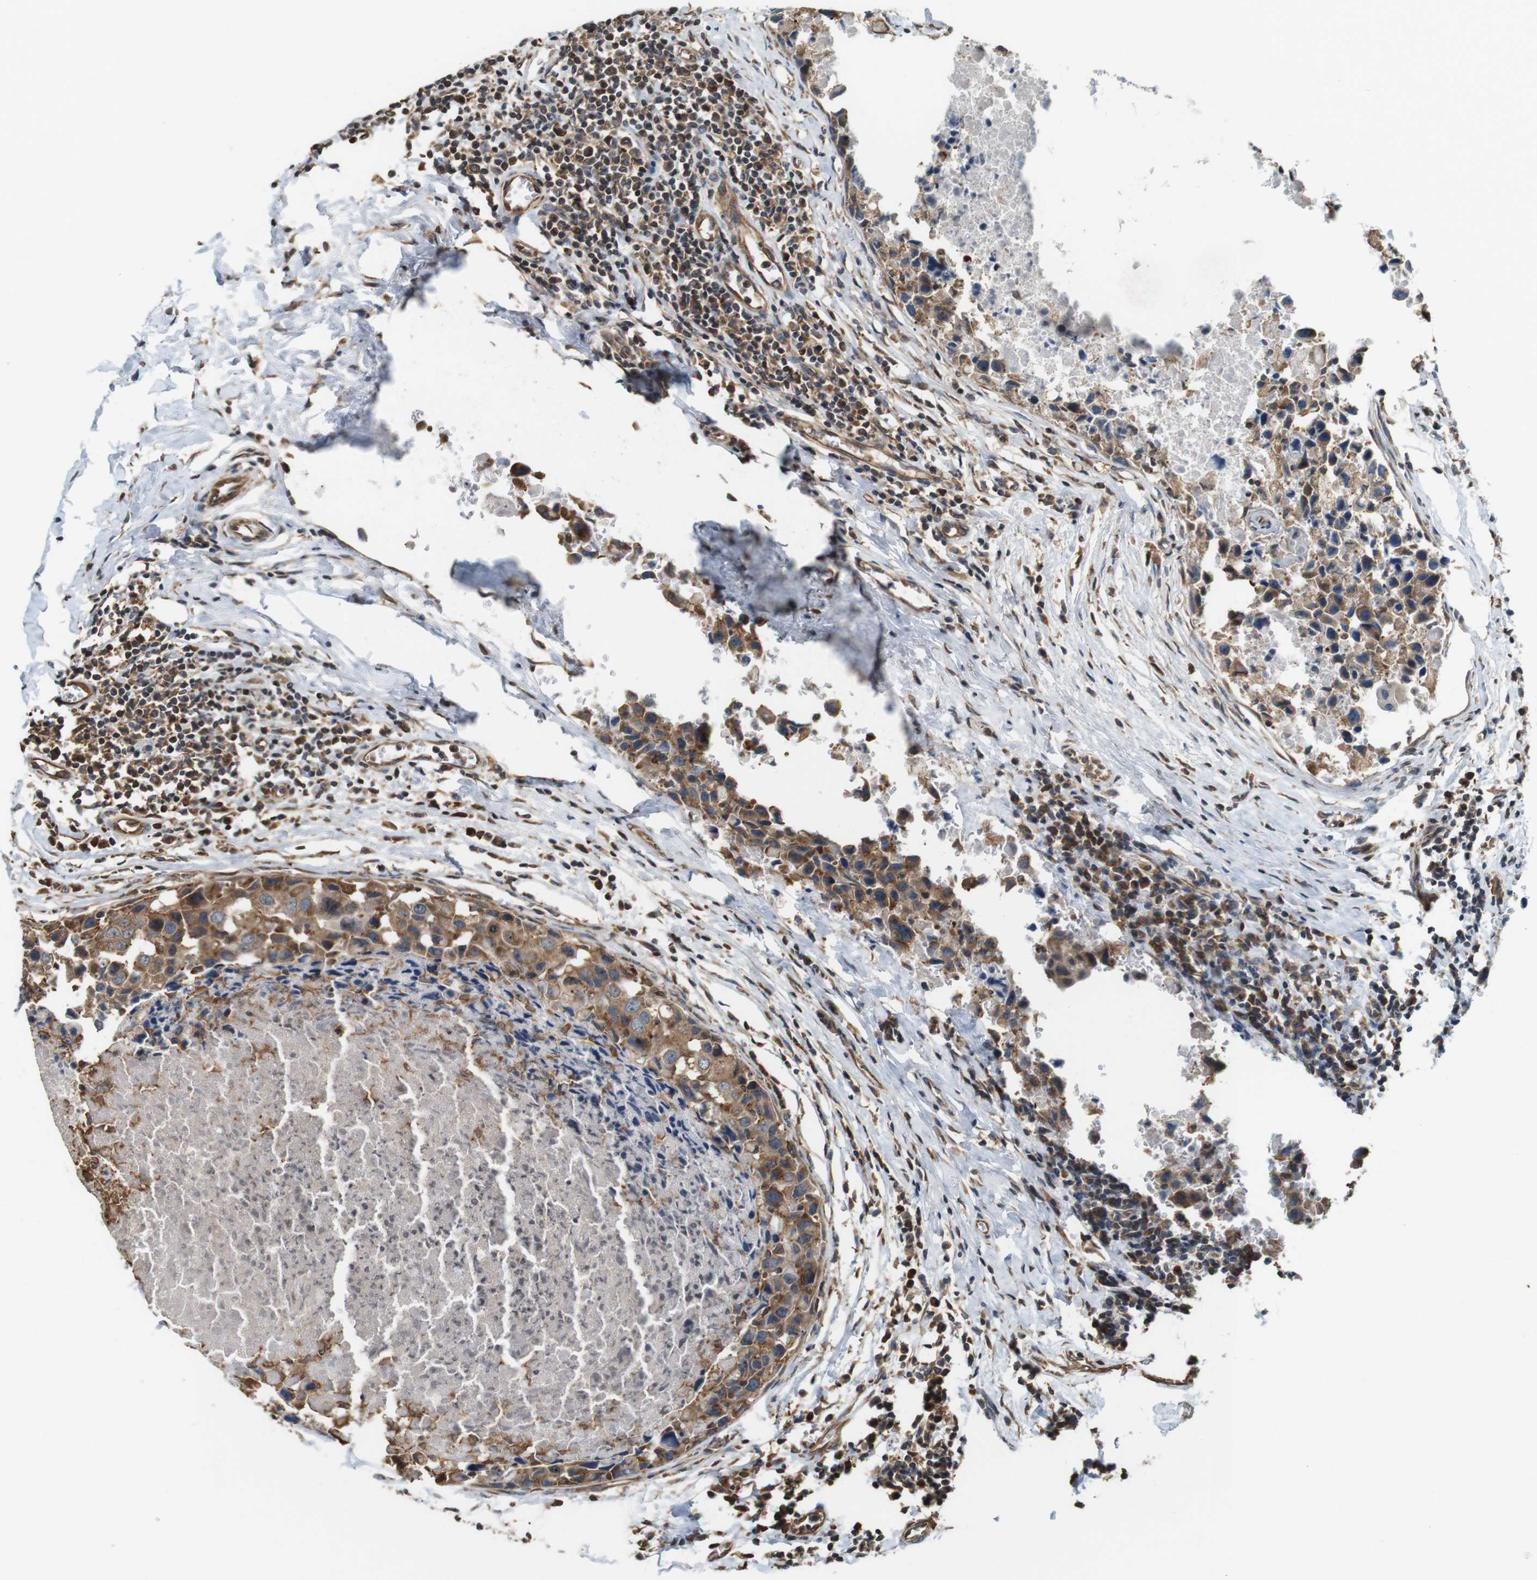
{"staining": {"intensity": "moderate", "quantity": ">75%", "location": "cytoplasmic/membranous"}, "tissue": "breast cancer", "cell_type": "Tumor cells", "image_type": "cancer", "snomed": [{"axis": "morphology", "description": "Duct carcinoma"}, {"axis": "topography", "description": "Breast"}], "caption": "A medium amount of moderate cytoplasmic/membranous staining is appreciated in about >75% of tumor cells in breast invasive ductal carcinoma tissue.", "gene": "PA2G4", "patient": {"sex": "female", "age": 27}}